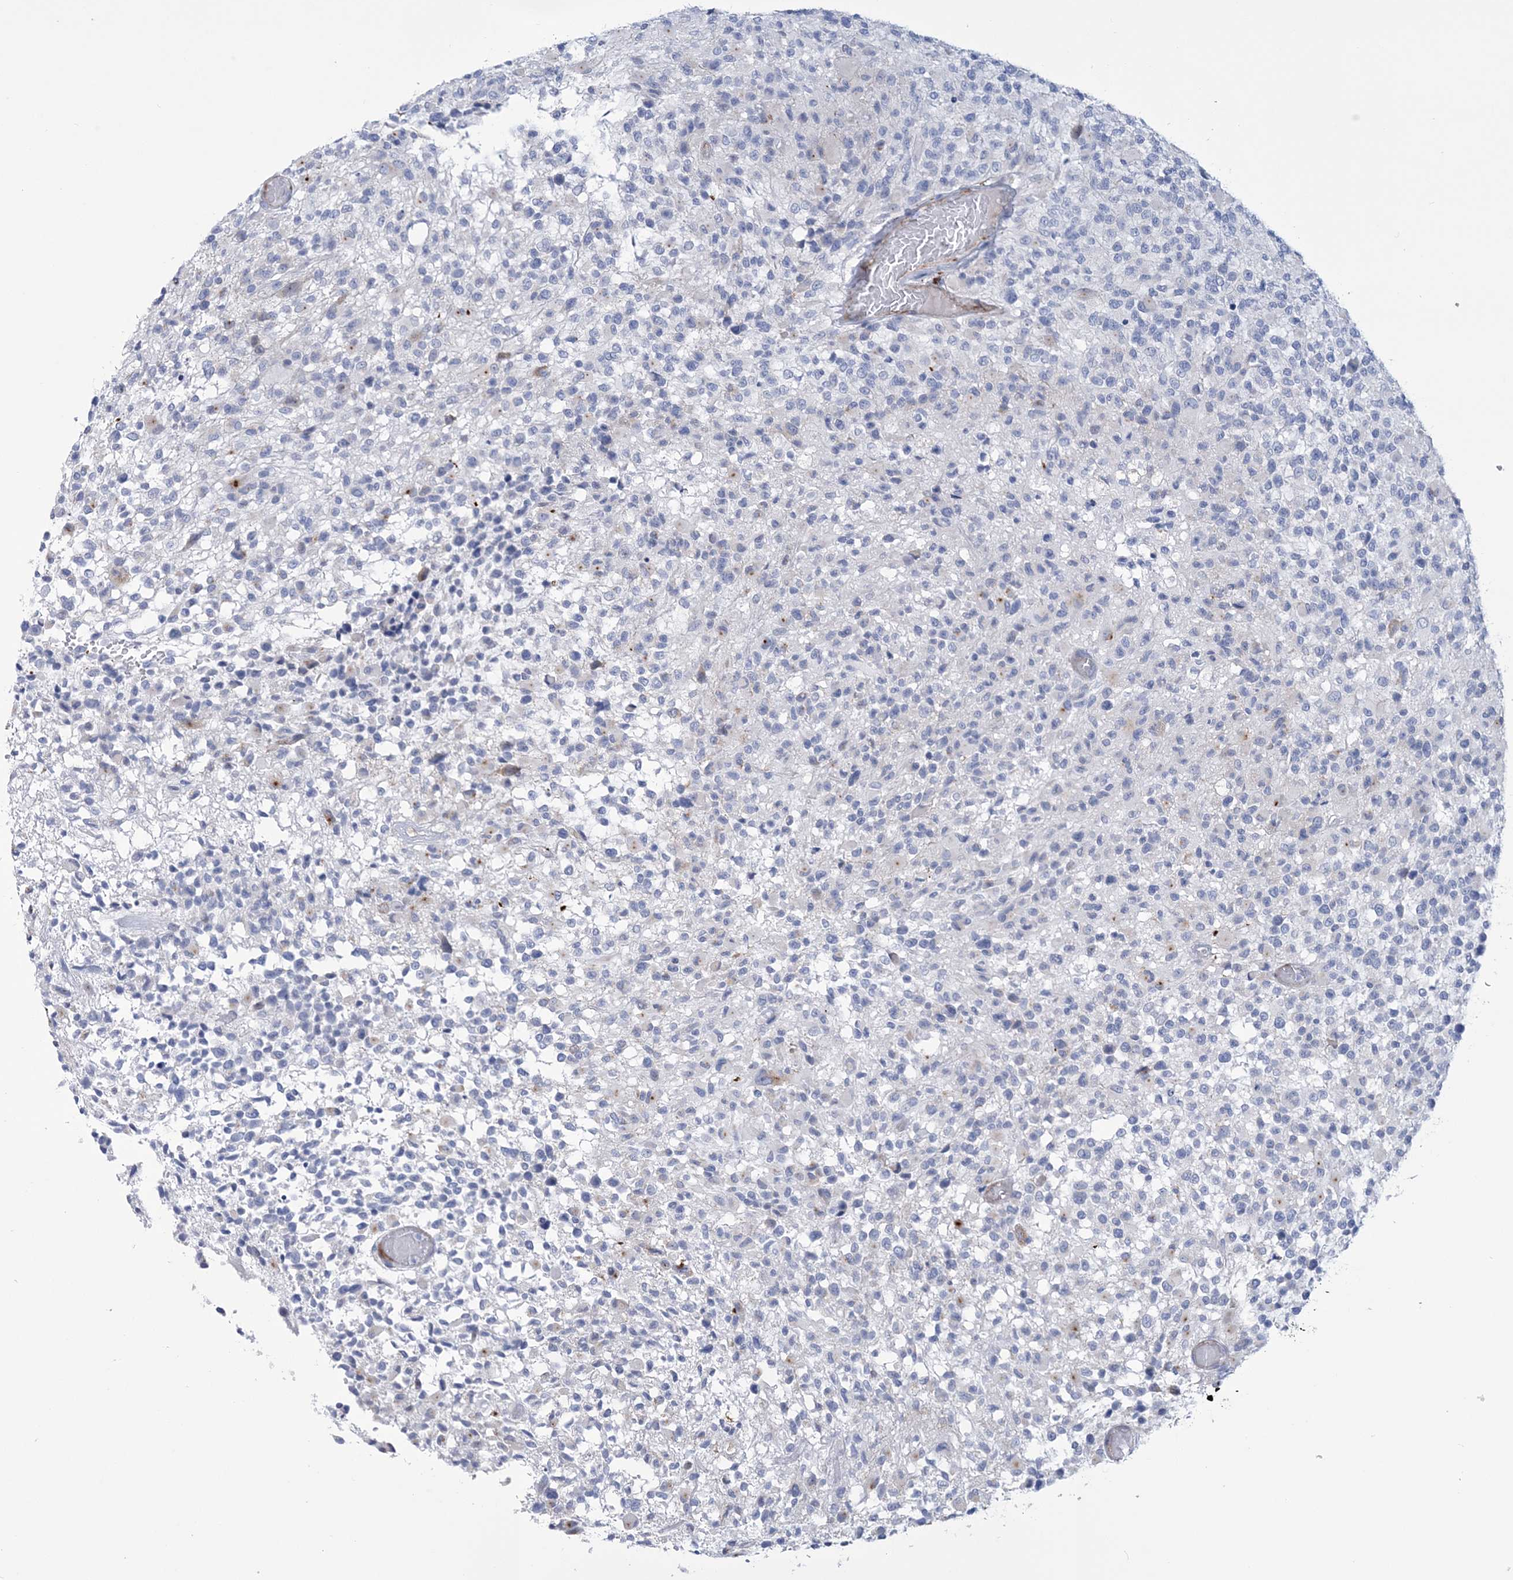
{"staining": {"intensity": "negative", "quantity": "none", "location": "none"}, "tissue": "glioma", "cell_type": "Tumor cells", "image_type": "cancer", "snomed": [{"axis": "morphology", "description": "Glioma, malignant, High grade"}, {"axis": "morphology", "description": "Glioblastoma, NOS"}, {"axis": "topography", "description": "Brain"}], "caption": "DAB immunohistochemical staining of human glioma reveals no significant staining in tumor cells.", "gene": "RAB11FIP5", "patient": {"sex": "male", "age": 60}}